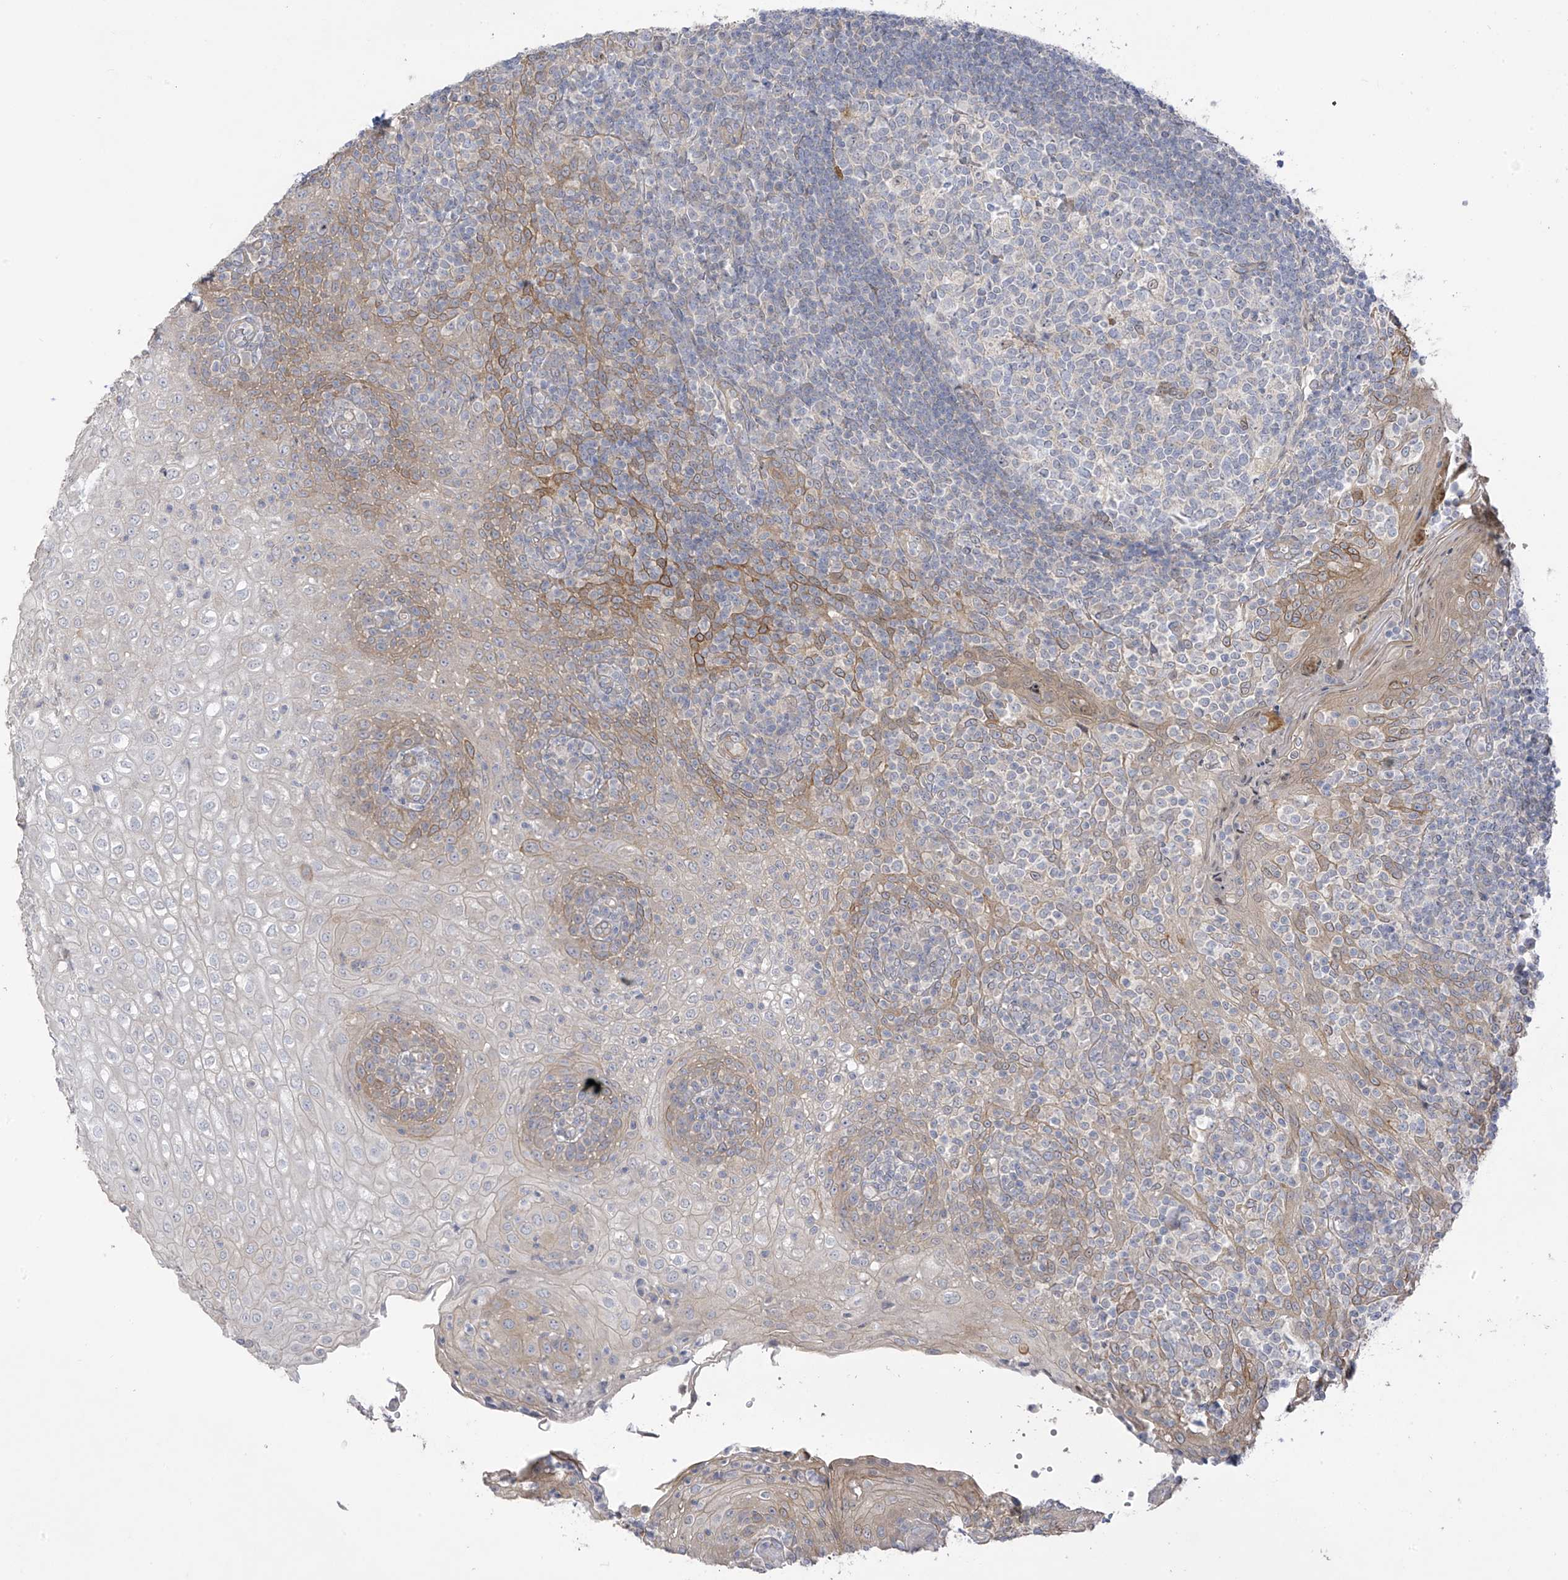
{"staining": {"intensity": "negative", "quantity": "none", "location": "none"}, "tissue": "tonsil", "cell_type": "Germinal center cells", "image_type": "normal", "snomed": [{"axis": "morphology", "description": "Normal tissue, NOS"}, {"axis": "topography", "description": "Tonsil"}], "caption": "This is a image of immunohistochemistry staining of benign tonsil, which shows no positivity in germinal center cells.", "gene": "EIPR1", "patient": {"sex": "female", "age": 19}}